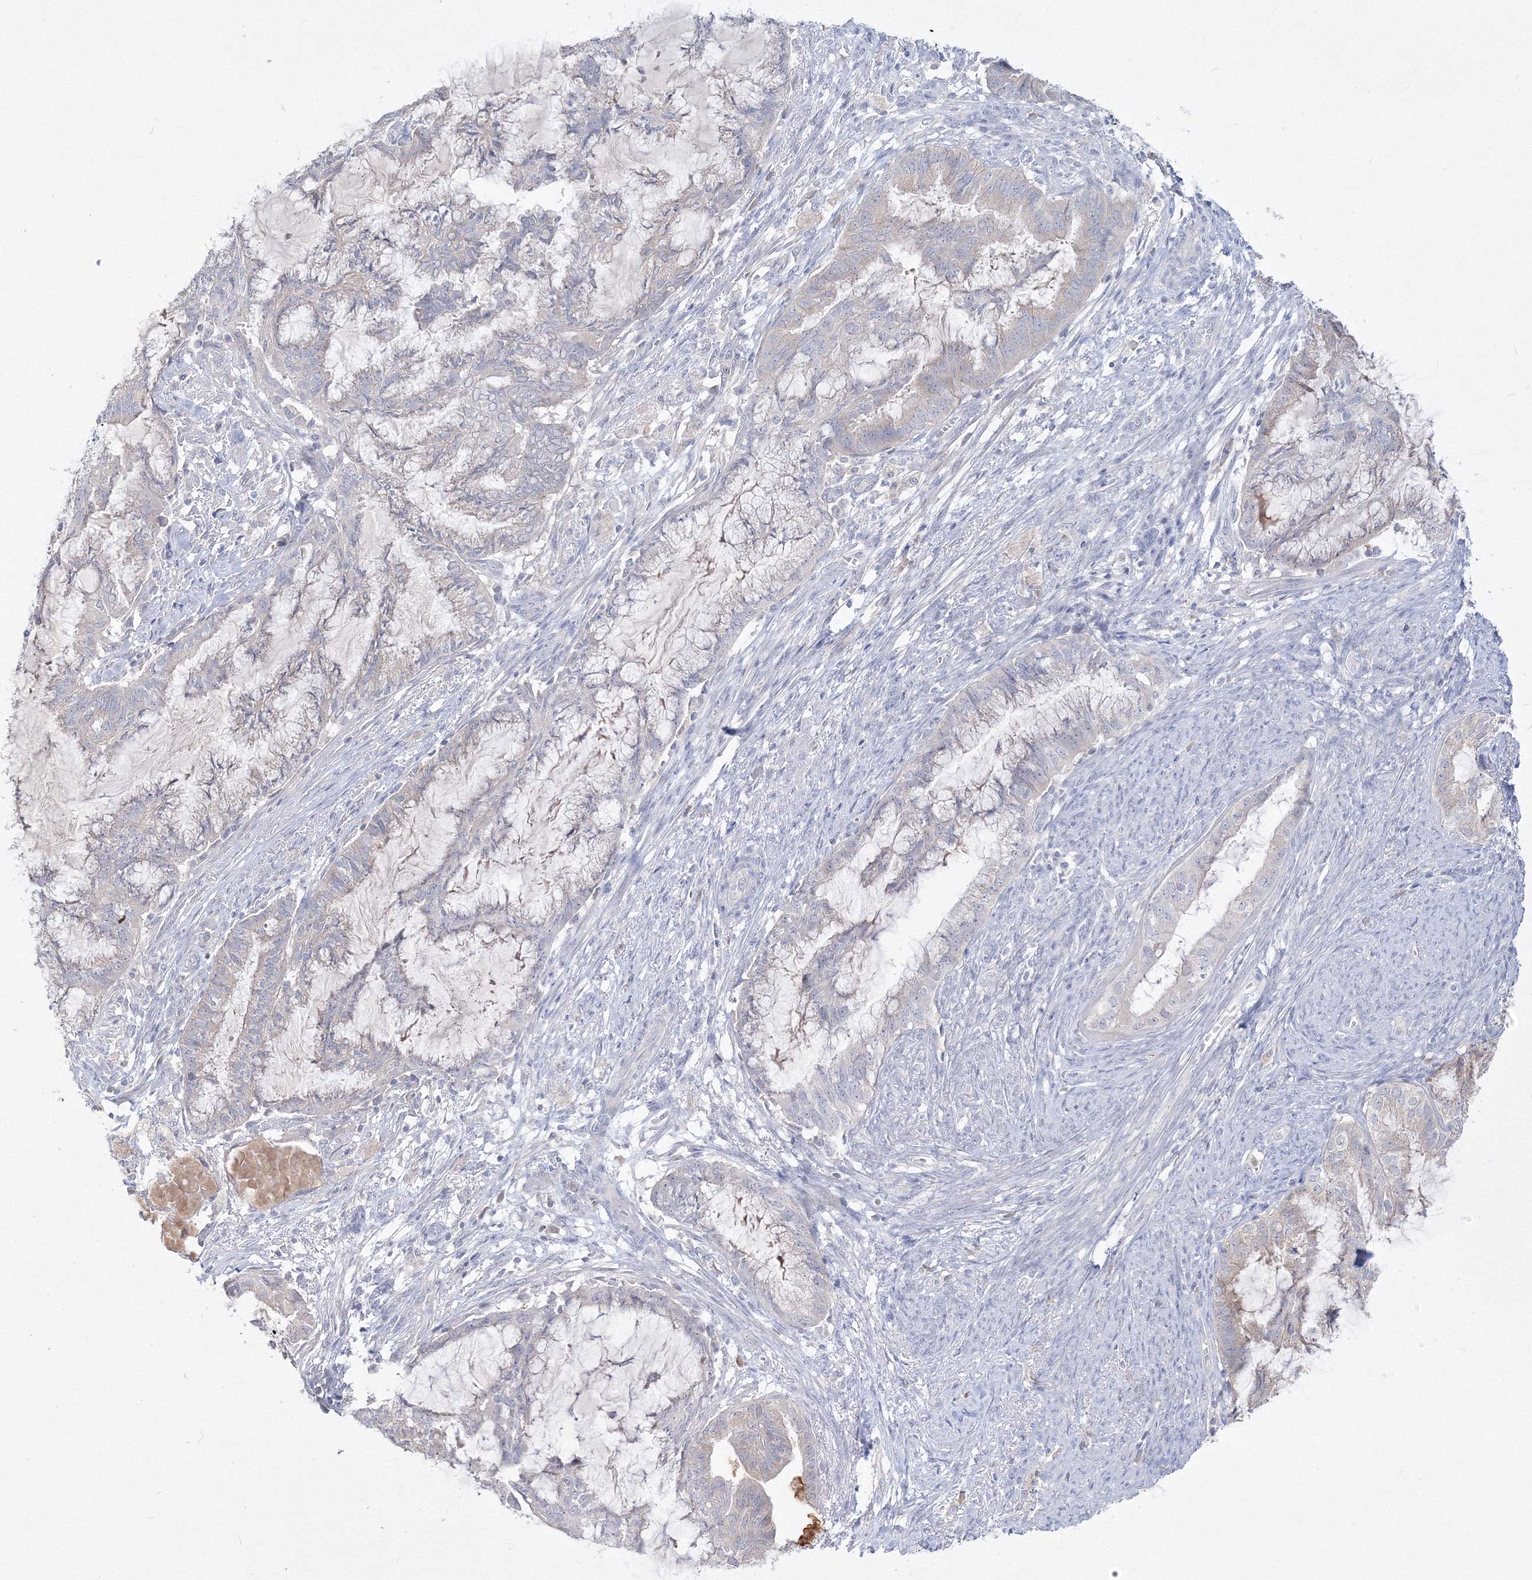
{"staining": {"intensity": "negative", "quantity": "none", "location": "none"}, "tissue": "endometrial cancer", "cell_type": "Tumor cells", "image_type": "cancer", "snomed": [{"axis": "morphology", "description": "Adenocarcinoma, NOS"}, {"axis": "topography", "description": "Endometrium"}], "caption": "A micrograph of endometrial cancer (adenocarcinoma) stained for a protein exhibits no brown staining in tumor cells.", "gene": "FBXL8", "patient": {"sex": "female", "age": 86}}